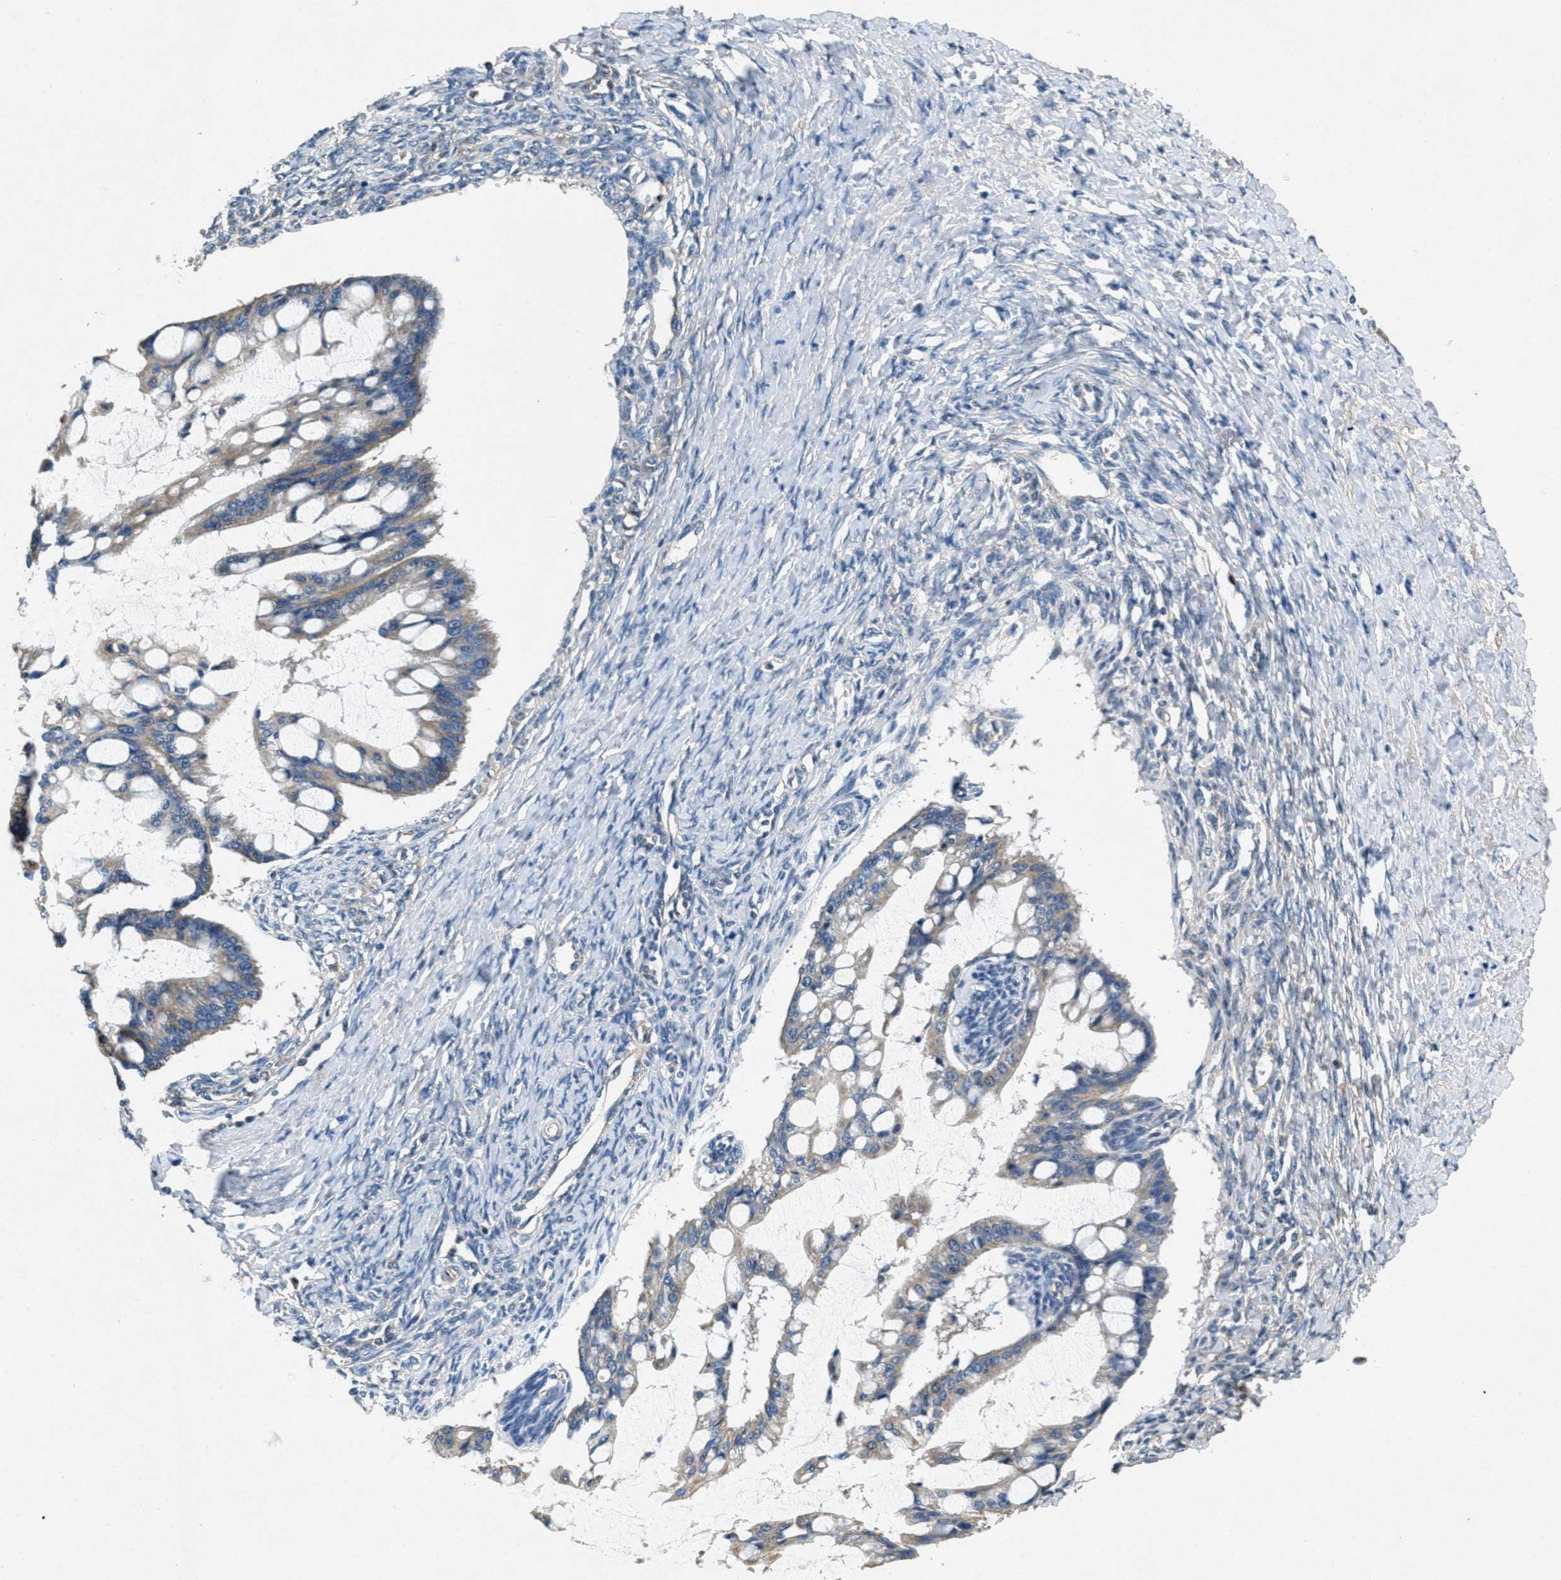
{"staining": {"intensity": "negative", "quantity": "none", "location": "none"}, "tissue": "ovarian cancer", "cell_type": "Tumor cells", "image_type": "cancer", "snomed": [{"axis": "morphology", "description": "Cystadenocarcinoma, mucinous, NOS"}, {"axis": "topography", "description": "Ovary"}], "caption": "Human ovarian cancer (mucinous cystadenocarcinoma) stained for a protein using immunohistochemistry exhibits no positivity in tumor cells.", "gene": "TOMM70", "patient": {"sex": "female", "age": 73}}